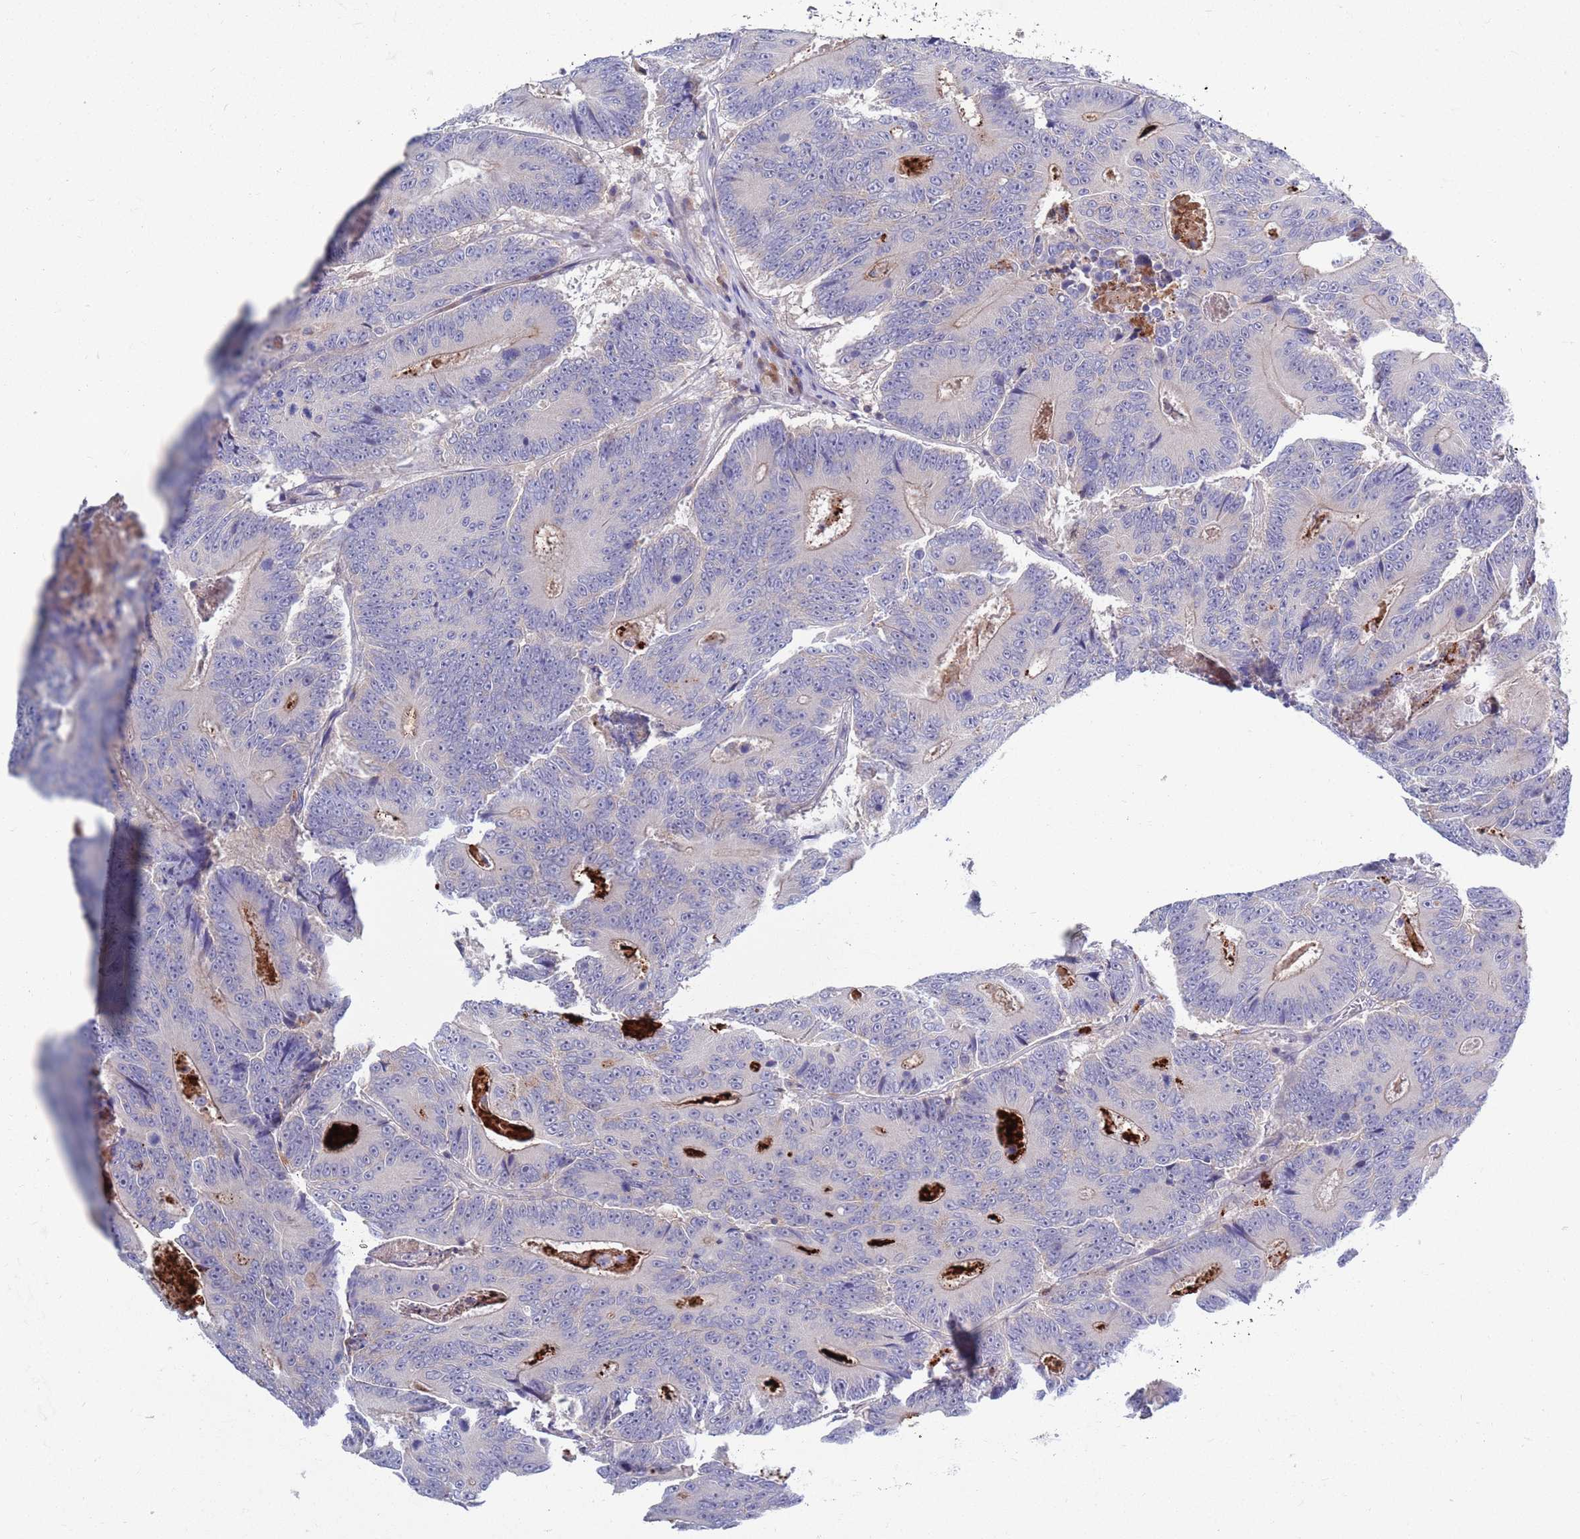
{"staining": {"intensity": "negative", "quantity": "none", "location": "none"}, "tissue": "colorectal cancer", "cell_type": "Tumor cells", "image_type": "cancer", "snomed": [{"axis": "morphology", "description": "Adenocarcinoma, NOS"}, {"axis": "topography", "description": "Colon"}], "caption": "High power microscopy photomicrograph of an IHC photomicrograph of colorectal adenocarcinoma, revealing no significant positivity in tumor cells.", "gene": "KLHL29", "patient": {"sex": "male", "age": 83}}